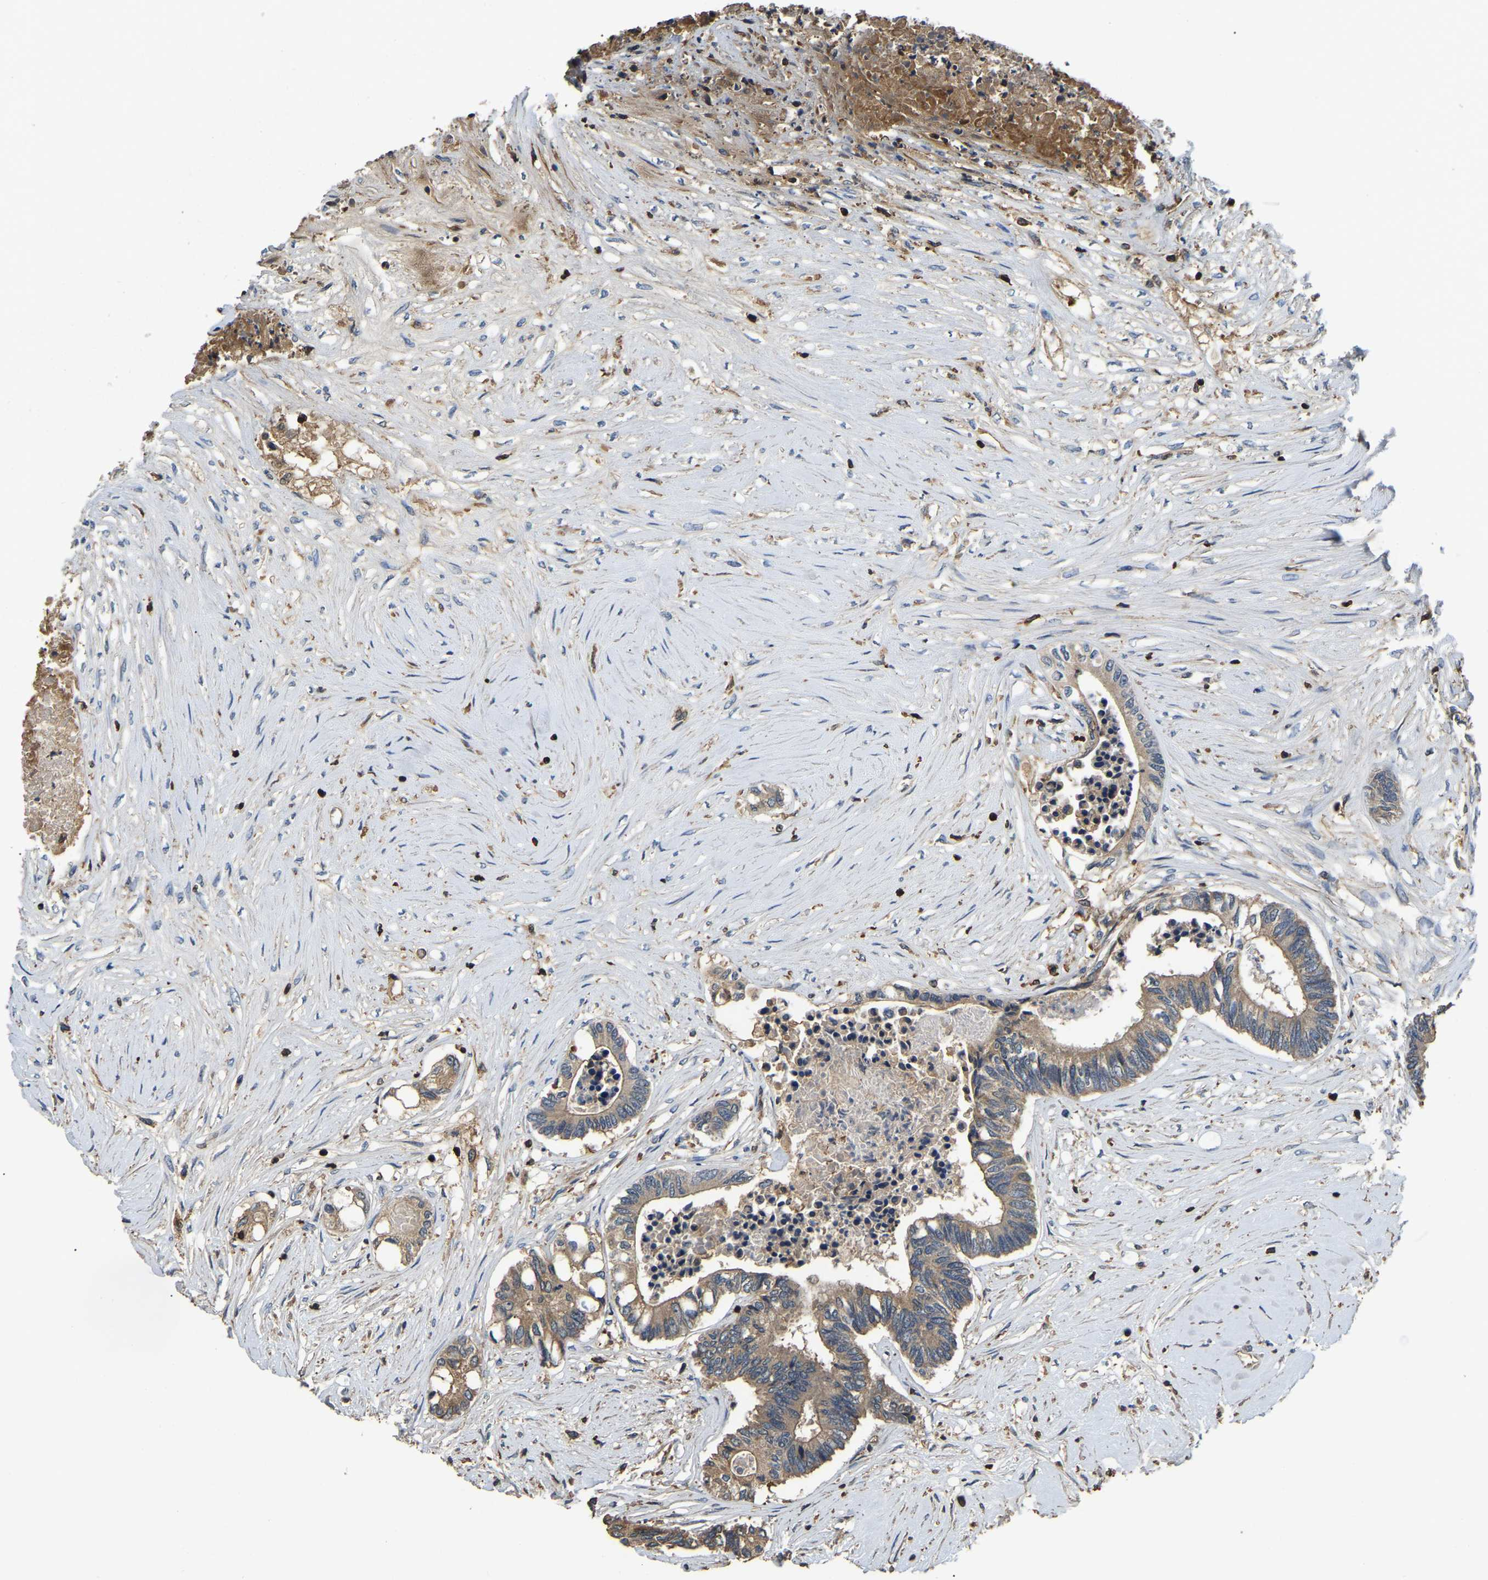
{"staining": {"intensity": "weak", "quantity": ">75%", "location": "cytoplasmic/membranous"}, "tissue": "colorectal cancer", "cell_type": "Tumor cells", "image_type": "cancer", "snomed": [{"axis": "morphology", "description": "Adenocarcinoma, NOS"}, {"axis": "topography", "description": "Rectum"}], "caption": "An image showing weak cytoplasmic/membranous expression in about >75% of tumor cells in colorectal cancer (adenocarcinoma), as visualized by brown immunohistochemical staining.", "gene": "SMPD2", "patient": {"sex": "male", "age": 63}}